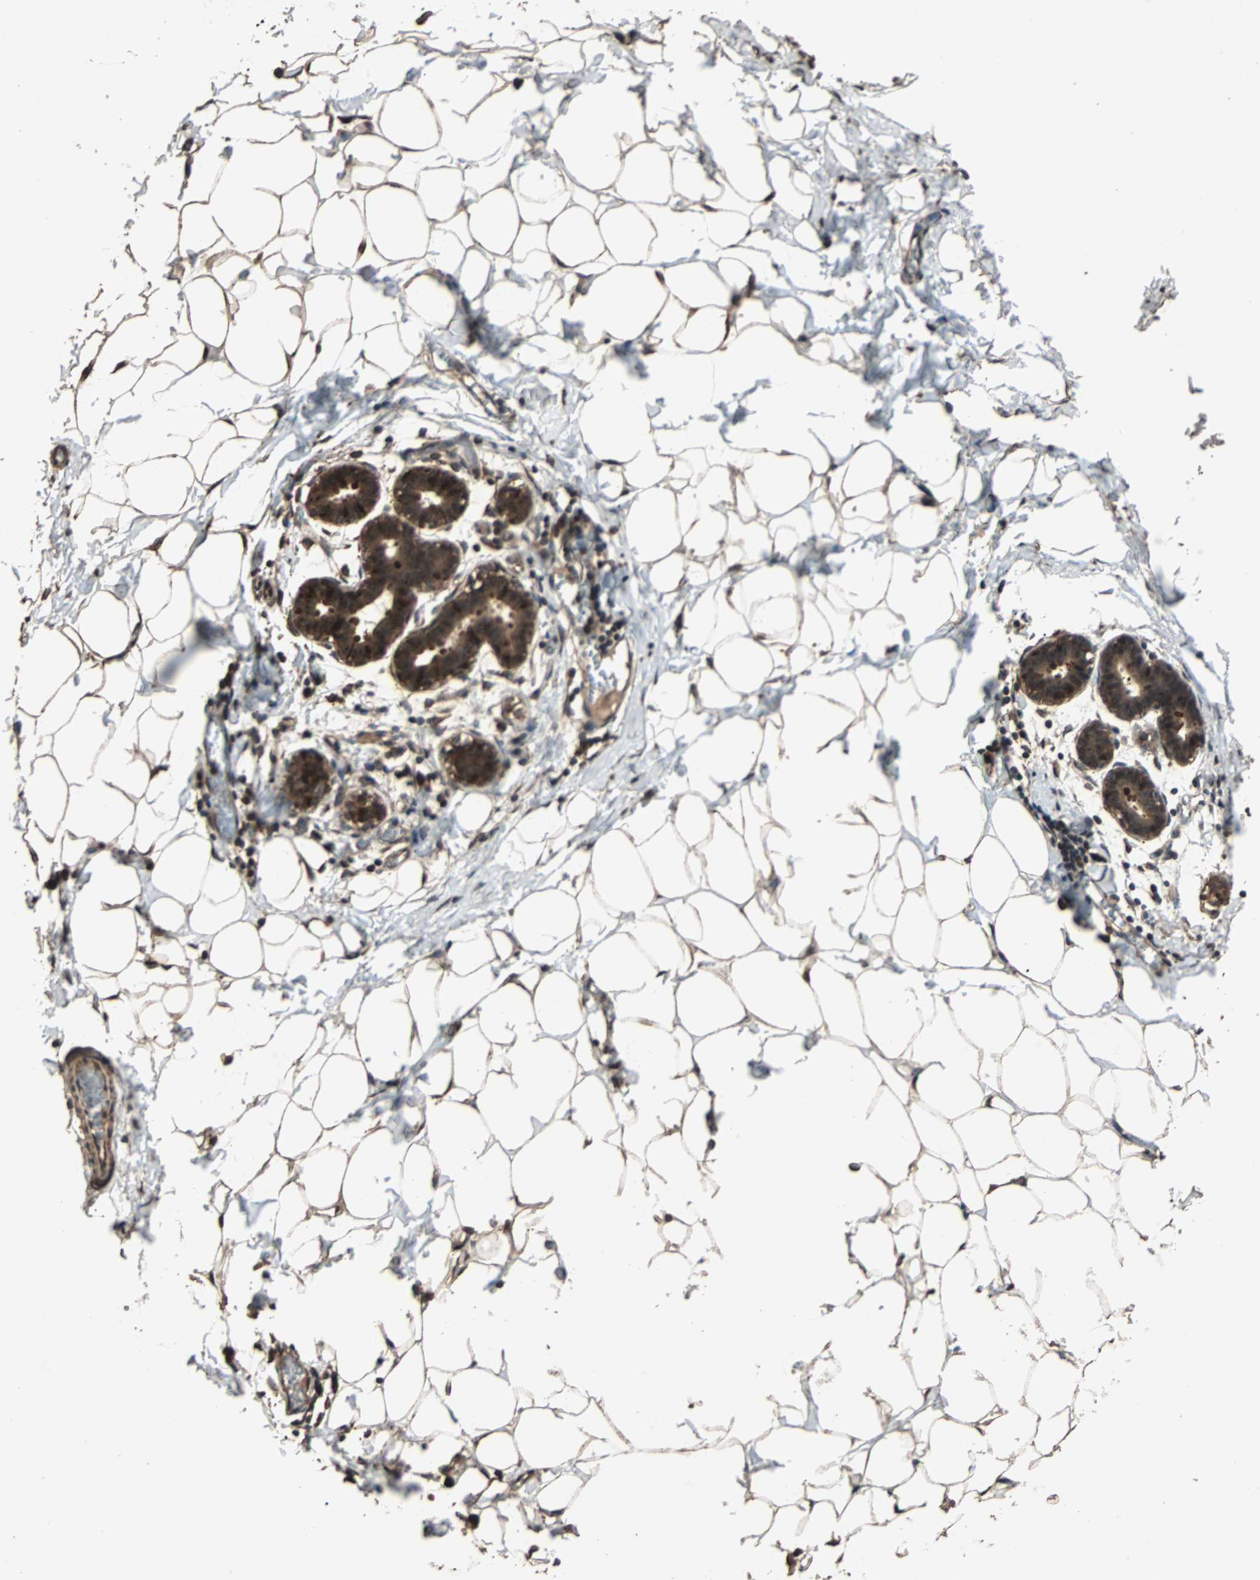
{"staining": {"intensity": "moderate", "quantity": ">75%", "location": "cytoplasmic/membranous"}, "tissue": "breast", "cell_type": "Adipocytes", "image_type": "normal", "snomed": [{"axis": "morphology", "description": "Normal tissue, NOS"}, {"axis": "topography", "description": "Breast"}], "caption": "DAB (3,3'-diaminobenzidine) immunohistochemical staining of benign human breast shows moderate cytoplasmic/membranous protein expression in approximately >75% of adipocytes. (Brightfield microscopy of DAB IHC at high magnification).", "gene": "LAMTOR5", "patient": {"sex": "female", "age": 27}}